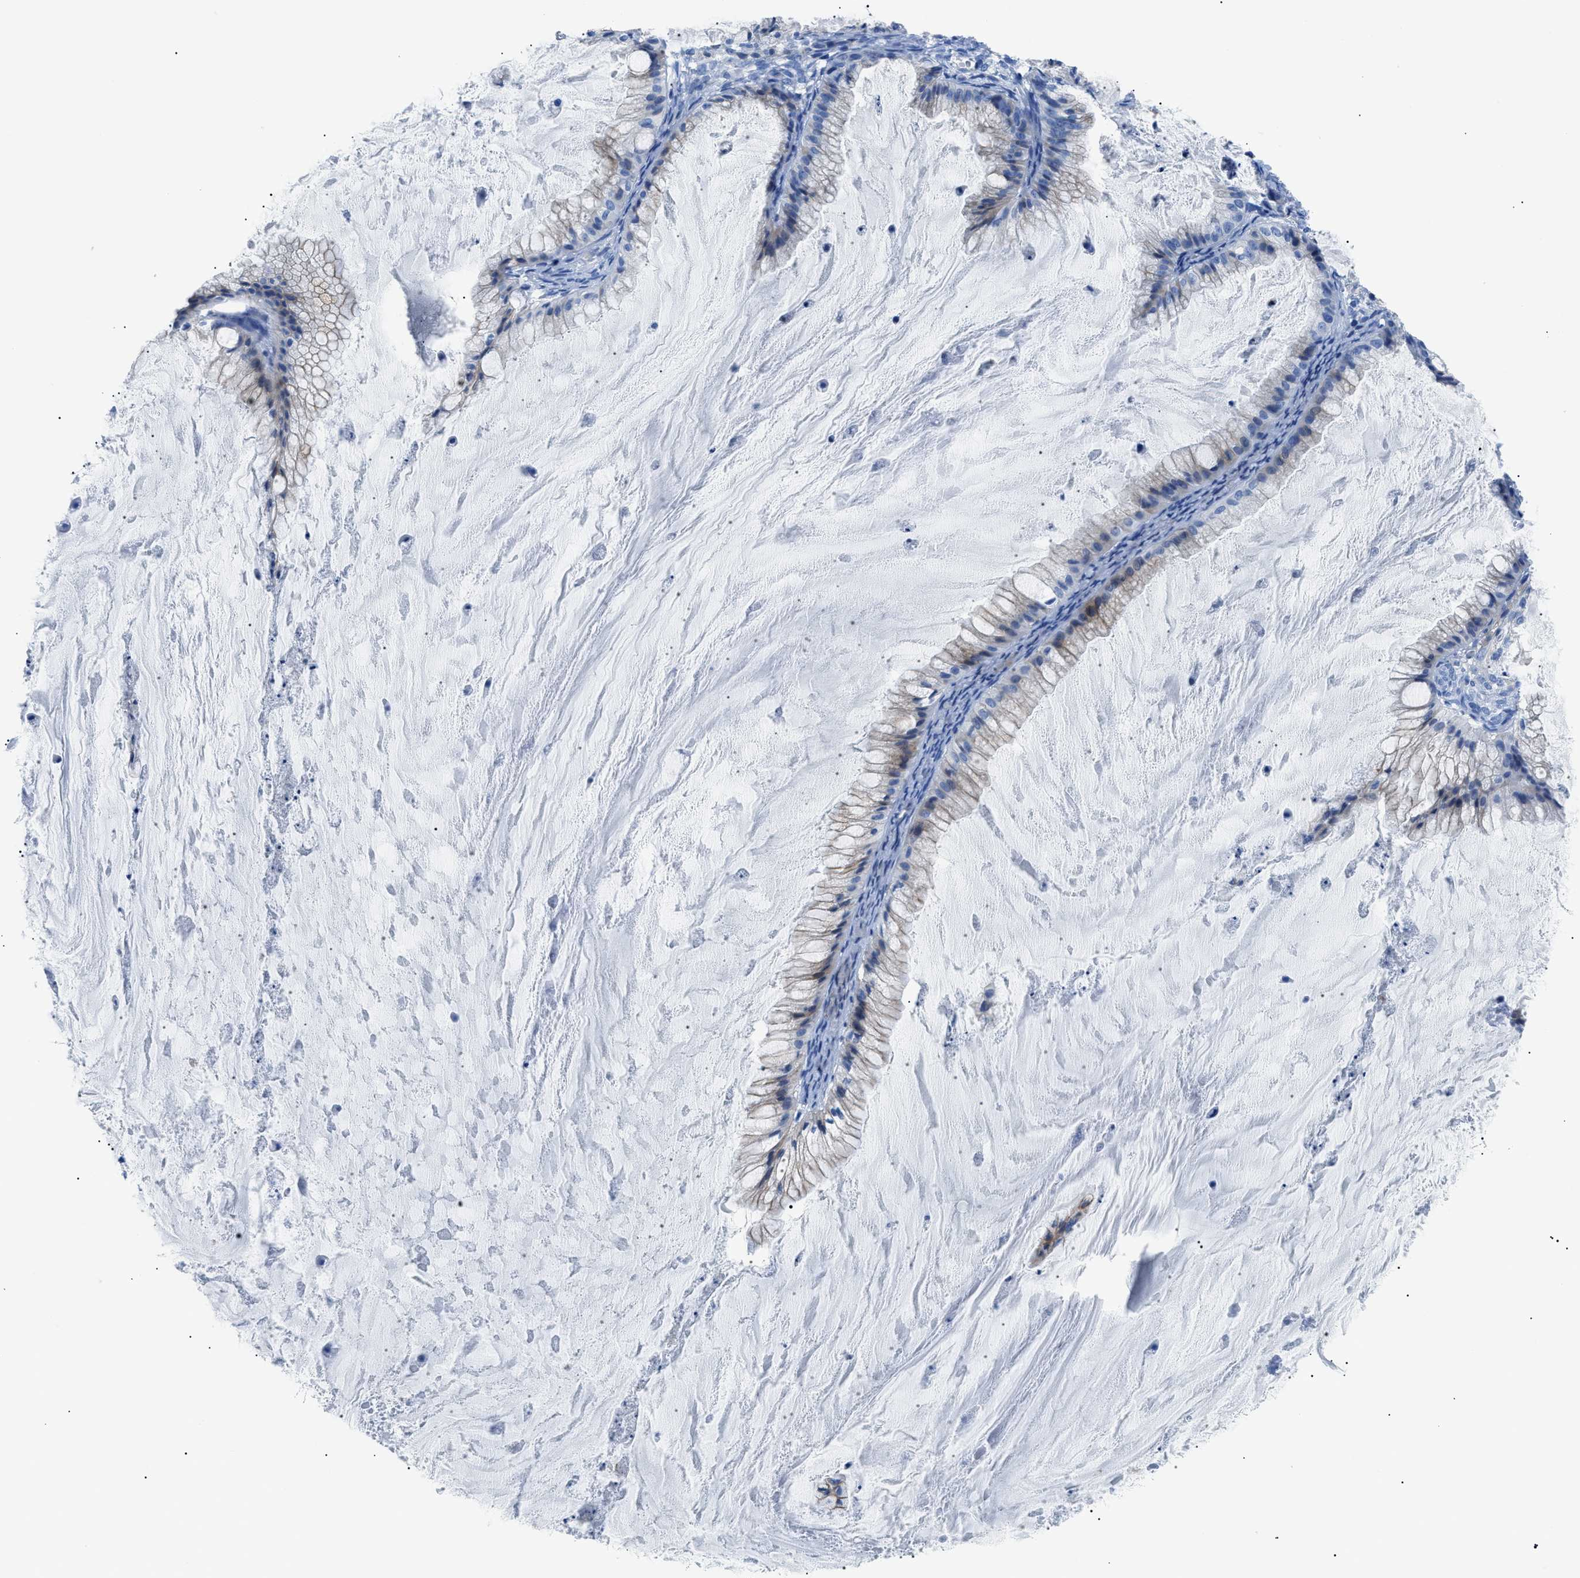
{"staining": {"intensity": "weak", "quantity": "<25%", "location": "cytoplasmic/membranous"}, "tissue": "ovarian cancer", "cell_type": "Tumor cells", "image_type": "cancer", "snomed": [{"axis": "morphology", "description": "Cystadenocarcinoma, mucinous, NOS"}, {"axis": "topography", "description": "Ovary"}], "caption": "Ovarian mucinous cystadenocarcinoma stained for a protein using immunohistochemistry (IHC) demonstrates no positivity tumor cells.", "gene": "ZDHHC24", "patient": {"sex": "female", "age": 57}}